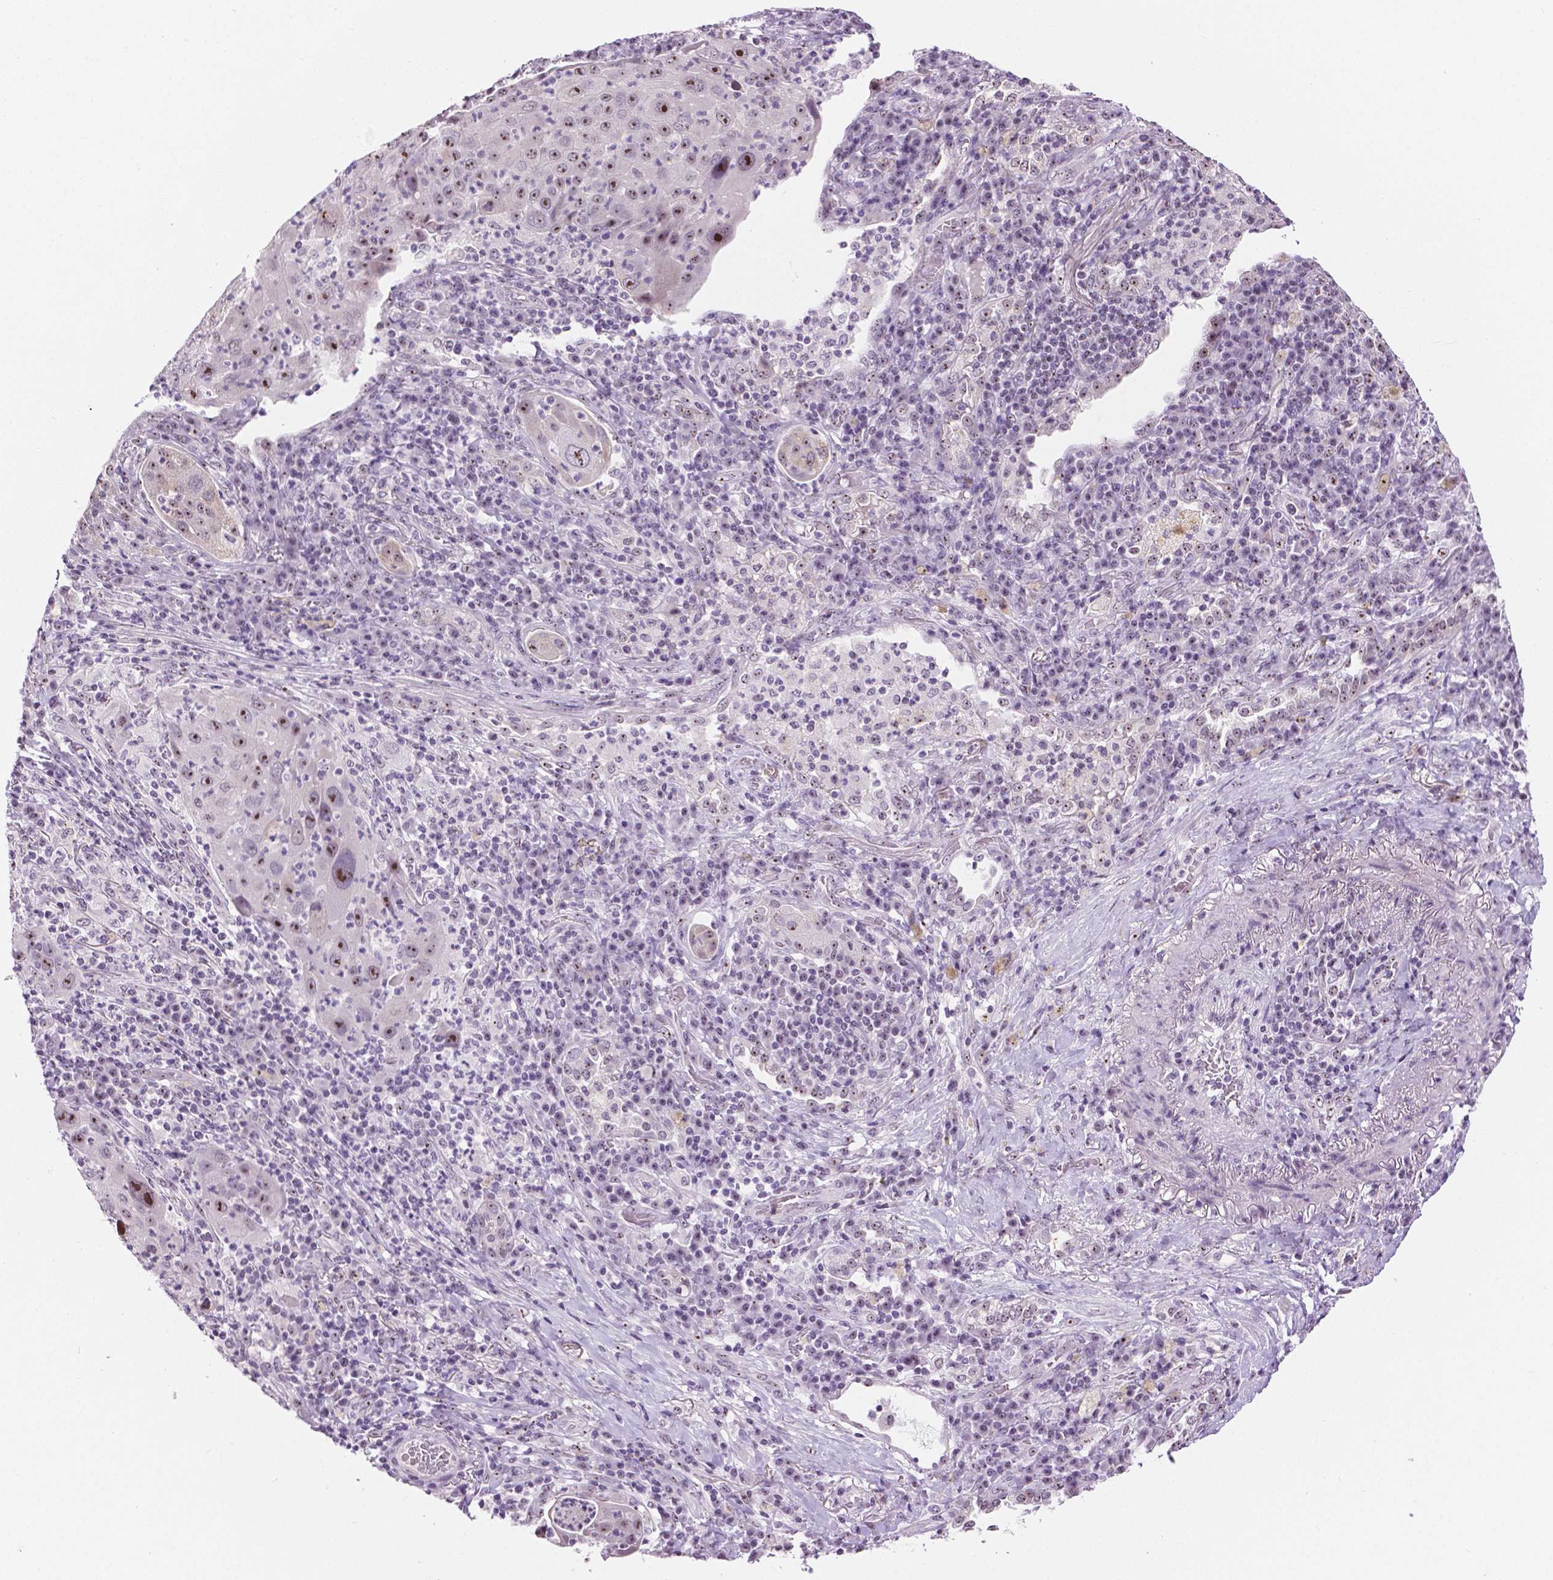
{"staining": {"intensity": "moderate", "quantity": ">75%", "location": "nuclear"}, "tissue": "lung cancer", "cell_type": "Tumor cells", "image_type": "cancer", "snomed": [{"axis": "morphology", "description": "Squamous cell carcinoma, NOS"}, {"axis": "topography", "description": "Lung"}], "caption": "An immunohistochemistry micrograph of neoplastic tissue is shown. Protein staining in brown highlights moderate nuclear positivity in lung squamous cell carcinoma within tumor cells.", "gene": "NHP2", "patient": {"sex": "female", "age": 59}}